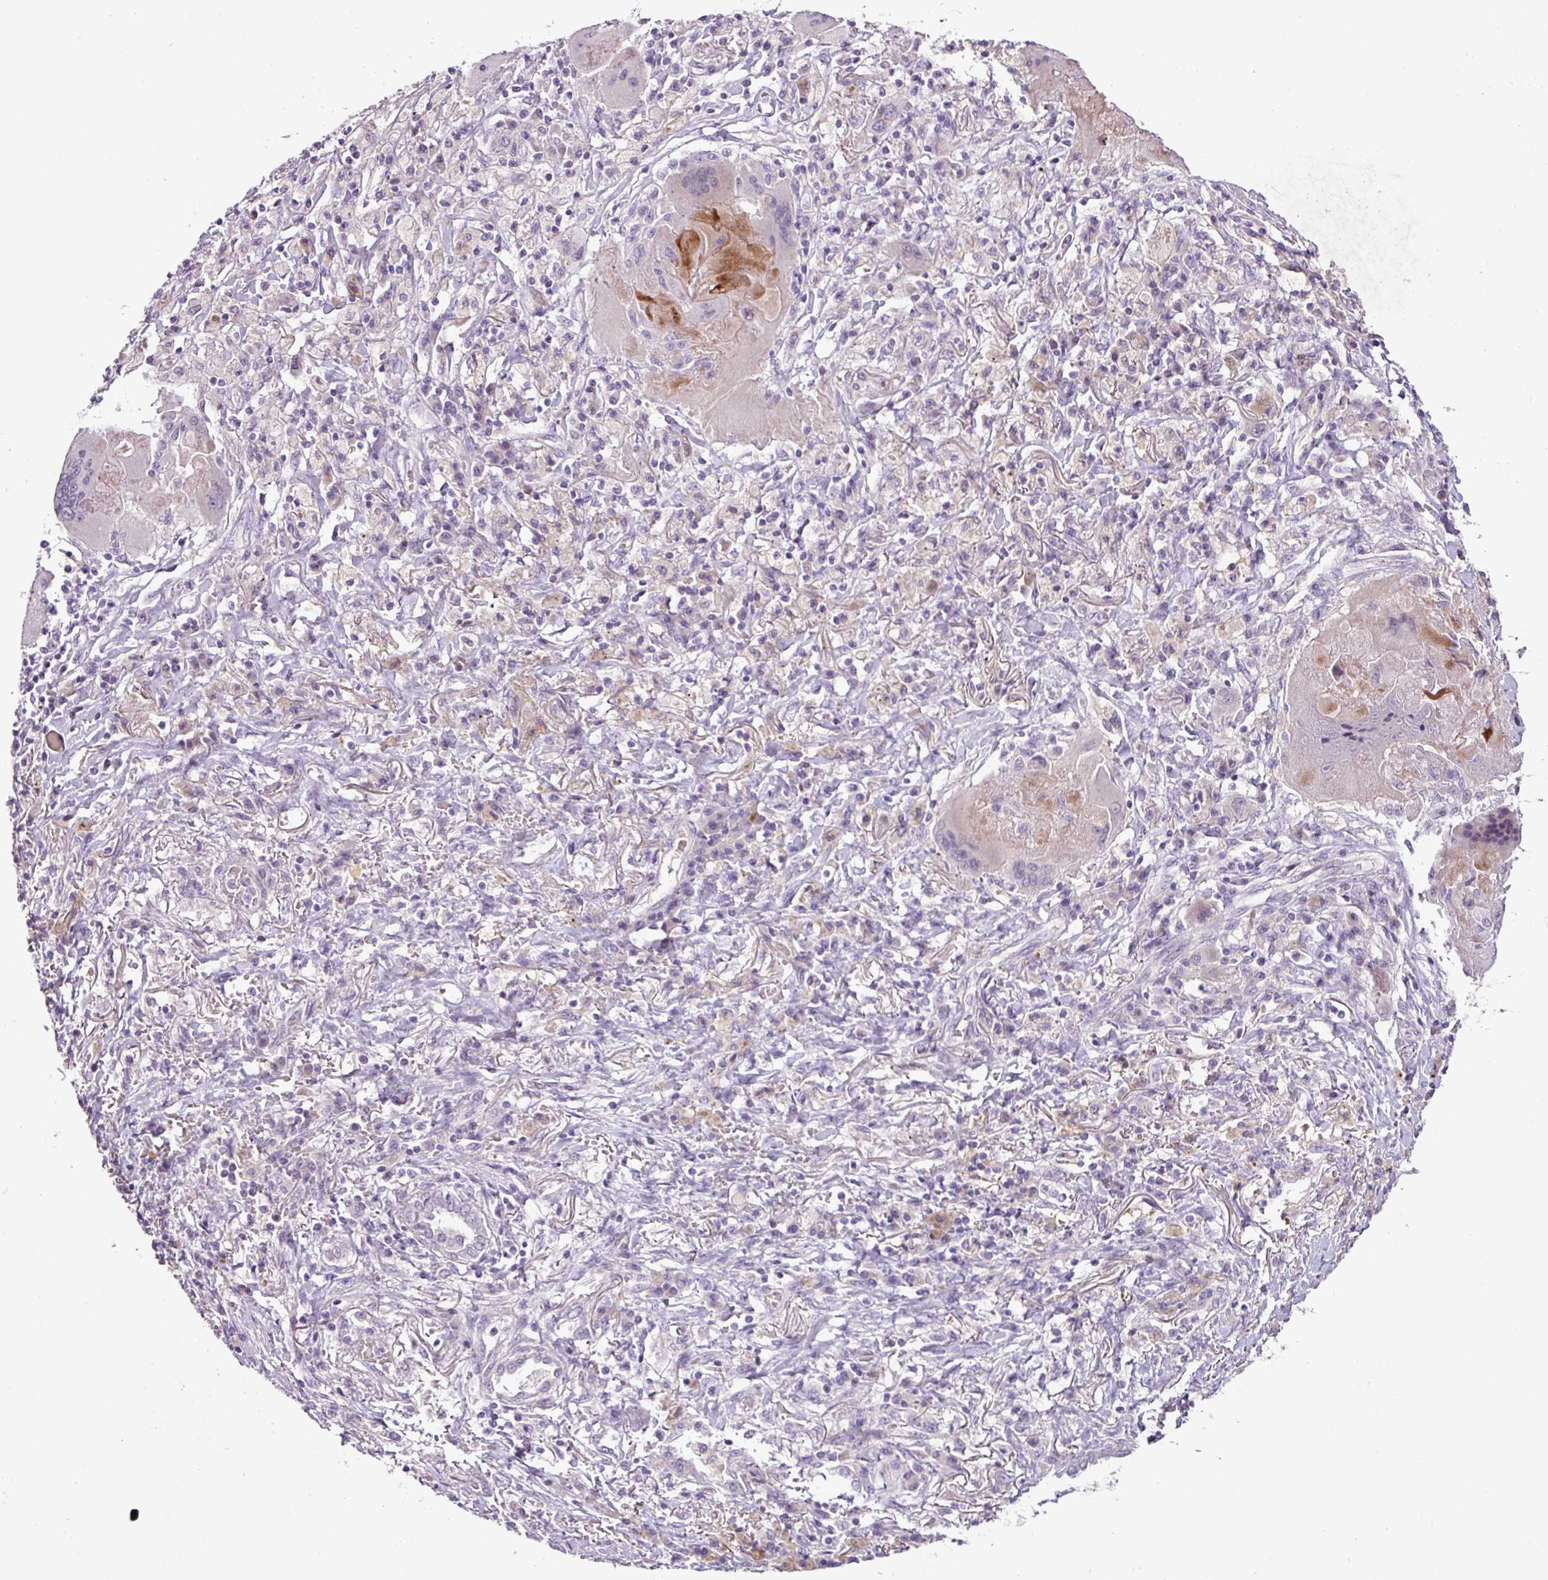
{"staining": {"intensity": "negative", "quantity": "none", "location": "none"}, "tissue": "lung cancer", "cell_type": "Tumor cells", "image_type": "cancer", "snomed": [{"axis": "morphology", "description": "Squamous cell carcinoma, NOS"}, {"axis": "topography", "description": "Lung"}], "caption": "This is an immunohistochemistry (IHC) image of human lung cancer (squamous cell carcinoma). There is no positivity in tumor cells.", "gene": "DNAJB13", "patient": {"sex": "male", "age": 61}}